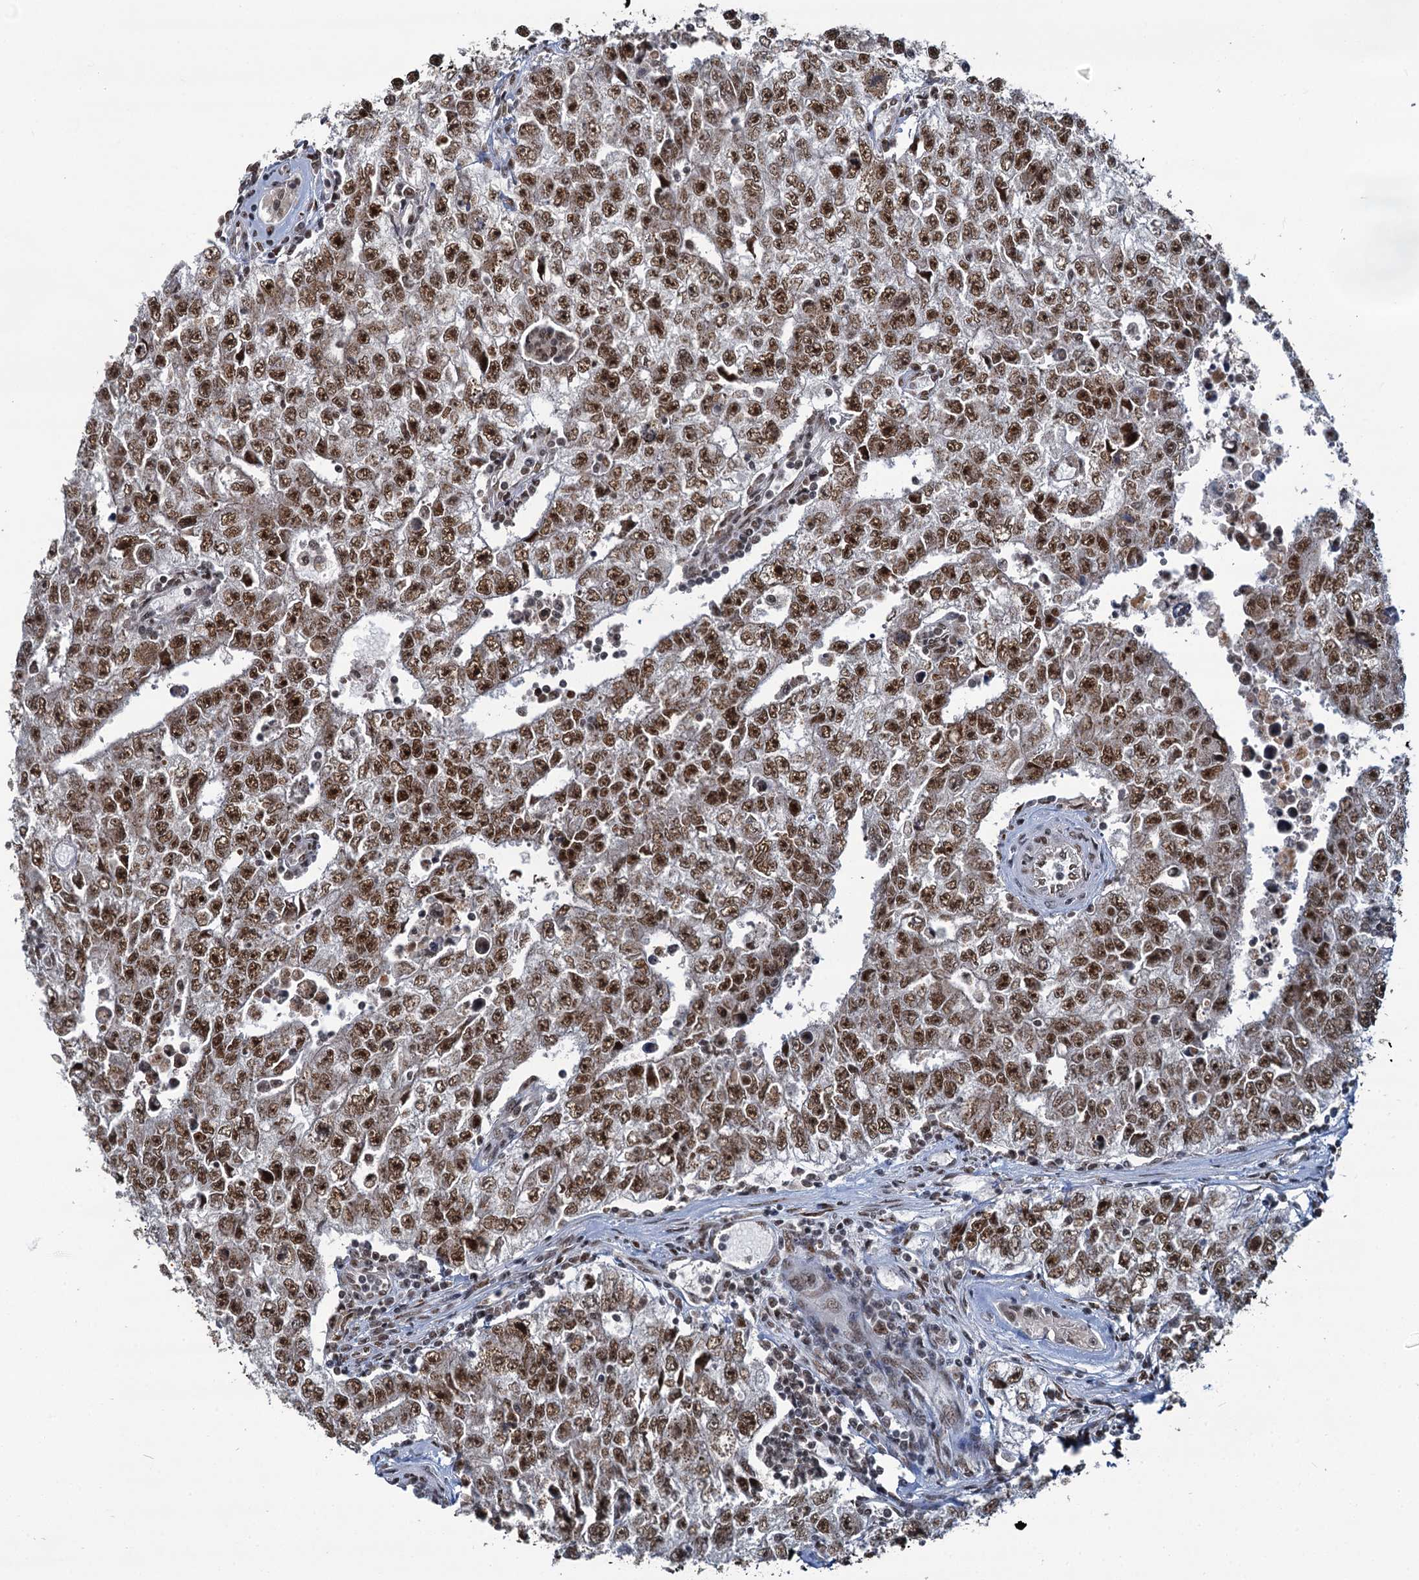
{"staining": {"intensity": "moderate", "quantity": ">75%", "location": "nuclear"}, "tissue": "testis cancer", "cell_type": "Tumor cells", "image_type": "cancer", "snomed": [{"axis": "morphology", "description": "Carcinoma, Embryonal, NOS"}, {"axis": "topography", "description": "Testis"}], "caption": "IHC of testis embryonal carcinoma exhibits medium levels of moderate nuclear staining in about >75% of tumor cells.", "gene": "PPHLN1", "patient": {"sex": "male", "age": 17}}